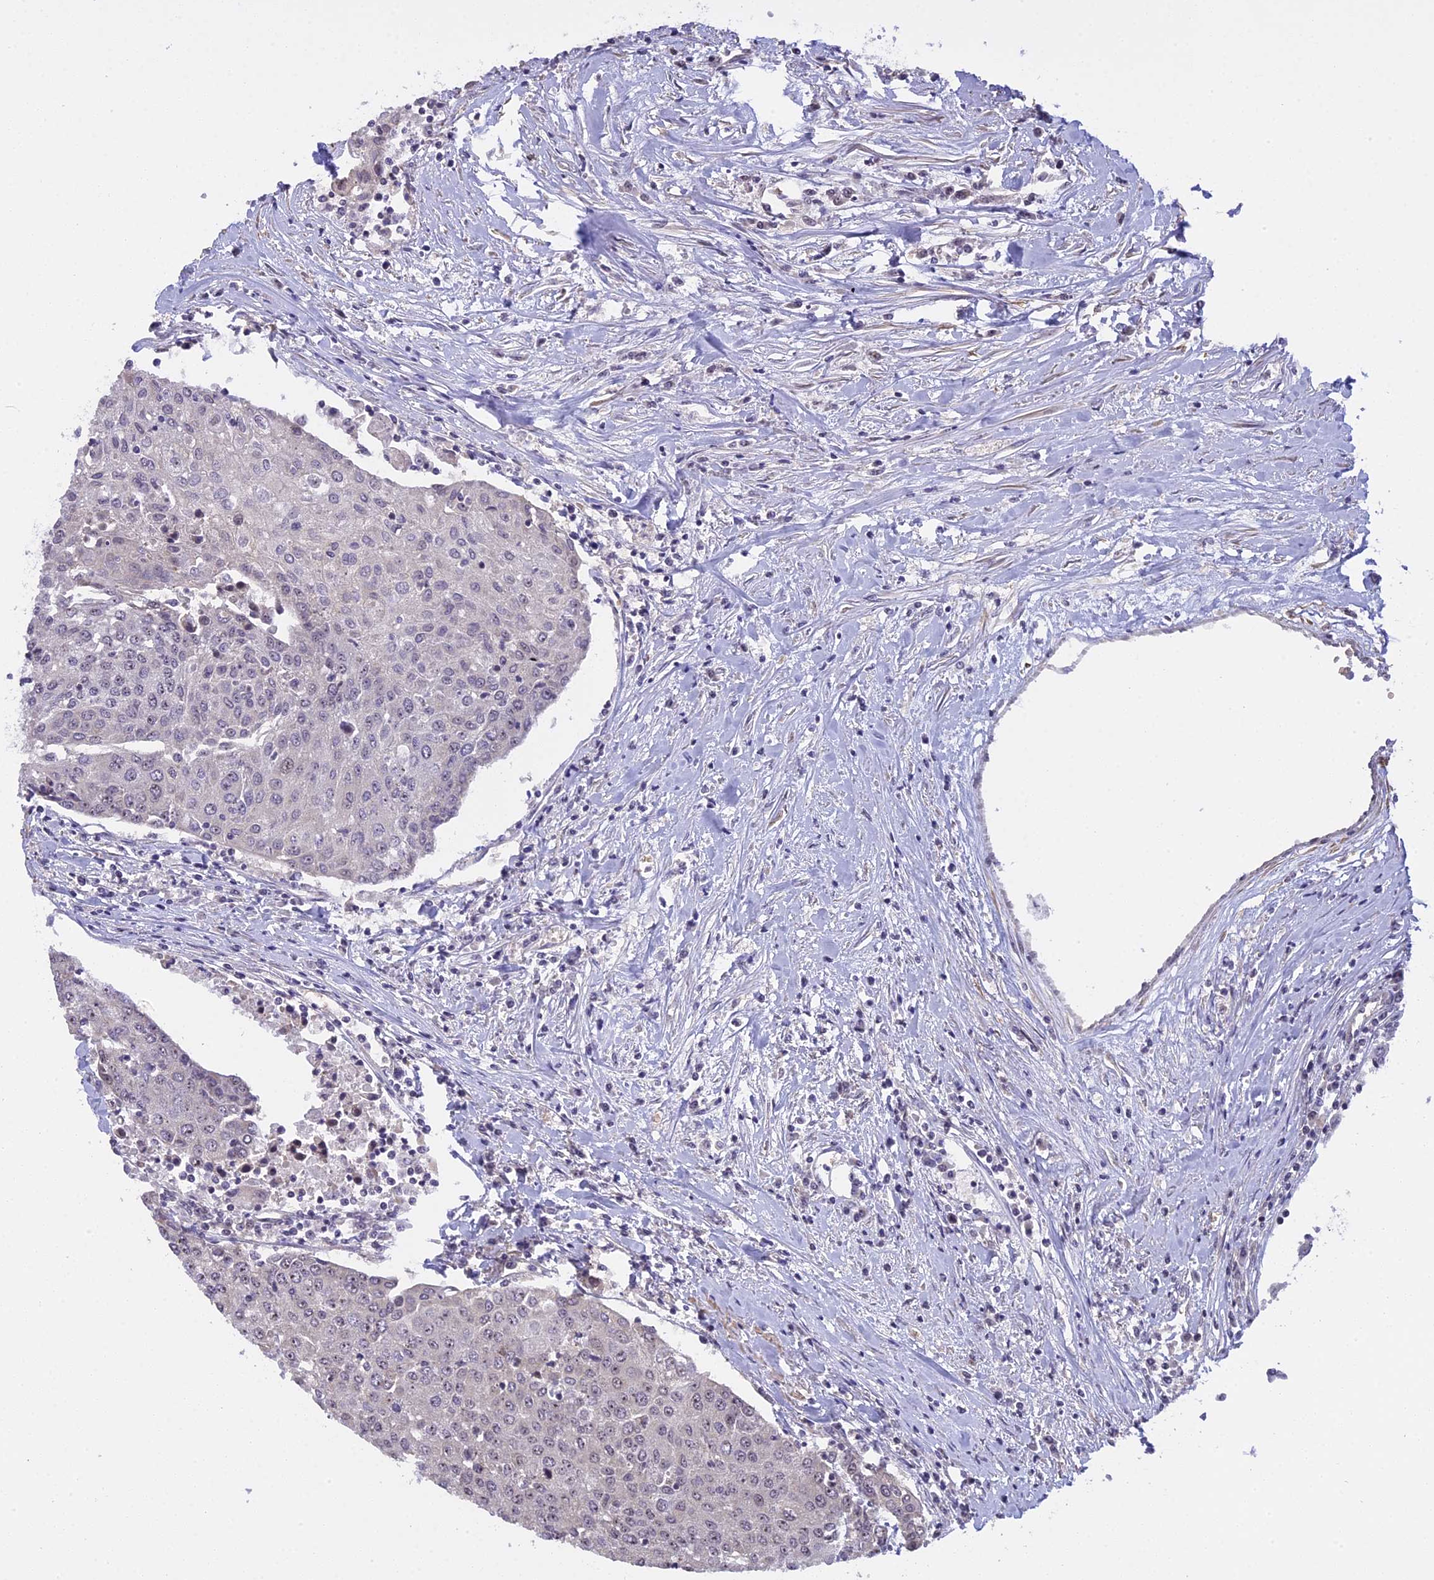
{"staining": {"intensity": "negative", "quantity": "none", "location": "none"}, "tissue": "urothelial cancer", "cell_type": "Tumor cells", "image_type": "cancer", "snomed": [{"axis": "morphology", "description": "Urothelial carcinoma, High grade"}, {"axis": "topography", "description": "Urinary bladder"}], "caption": "A photomicrograph of high-grade urothelial carcinoma stained for a protein demonstrates no brown staining in tumor cells.", "gene": "MGA", "patient": {"sex": "female", "age": 85}}